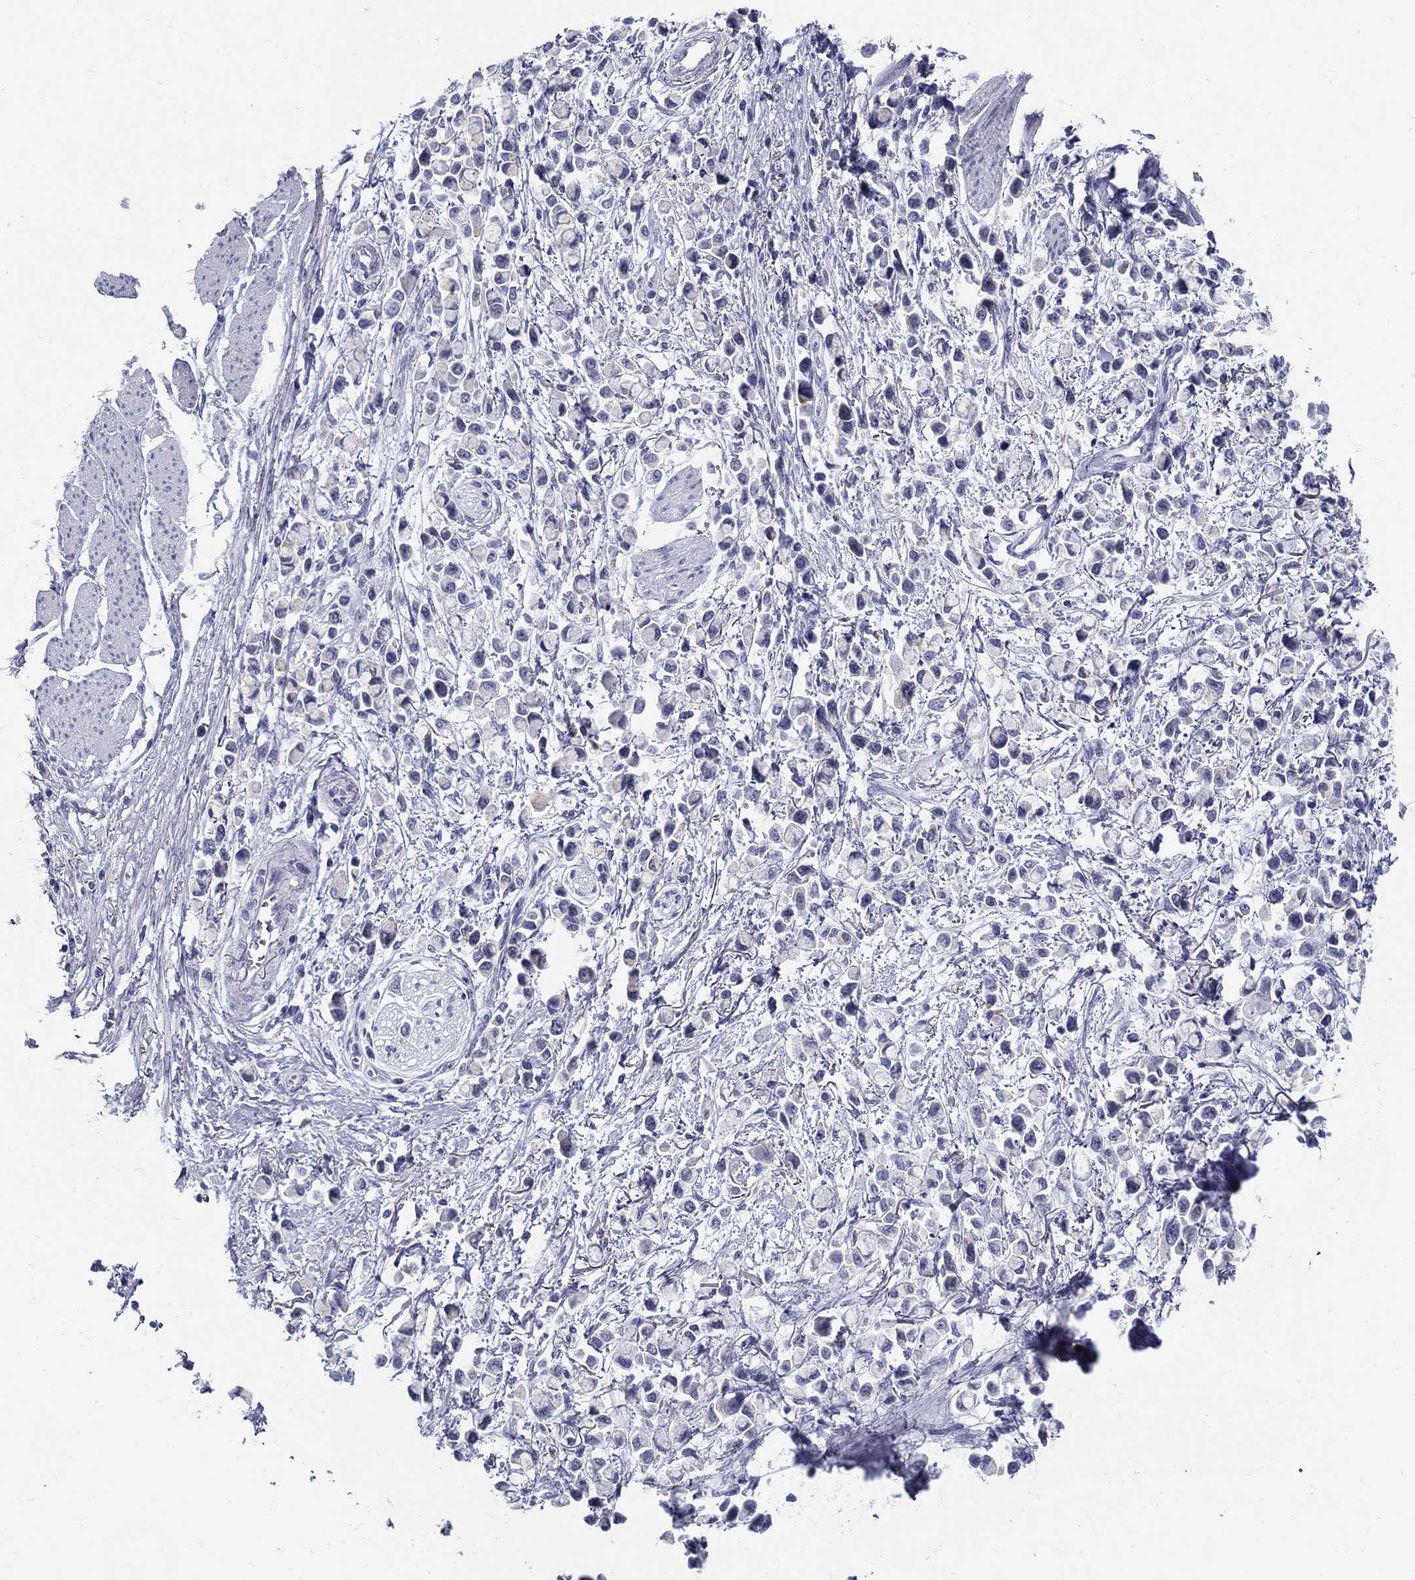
{"staining": {"intensity": "weak", "quantity": "<25%", "location": "cytoplasmic/membranous"}, "tissue": "stomach cancer", "cell_type": "Tumor cells", "image_type": "cancer", "snomed": [{"axis": "morphology", "description": "Adenocarcinoma, NOS"}, {"axis": "topography", "description": "Stomach"}], "caption": "IHC of human stomach adenocarcinoma demonstrates no expression in tumor cells.", "gene": "C4orf19", "patient": {"sex": "female", "age": 81}}